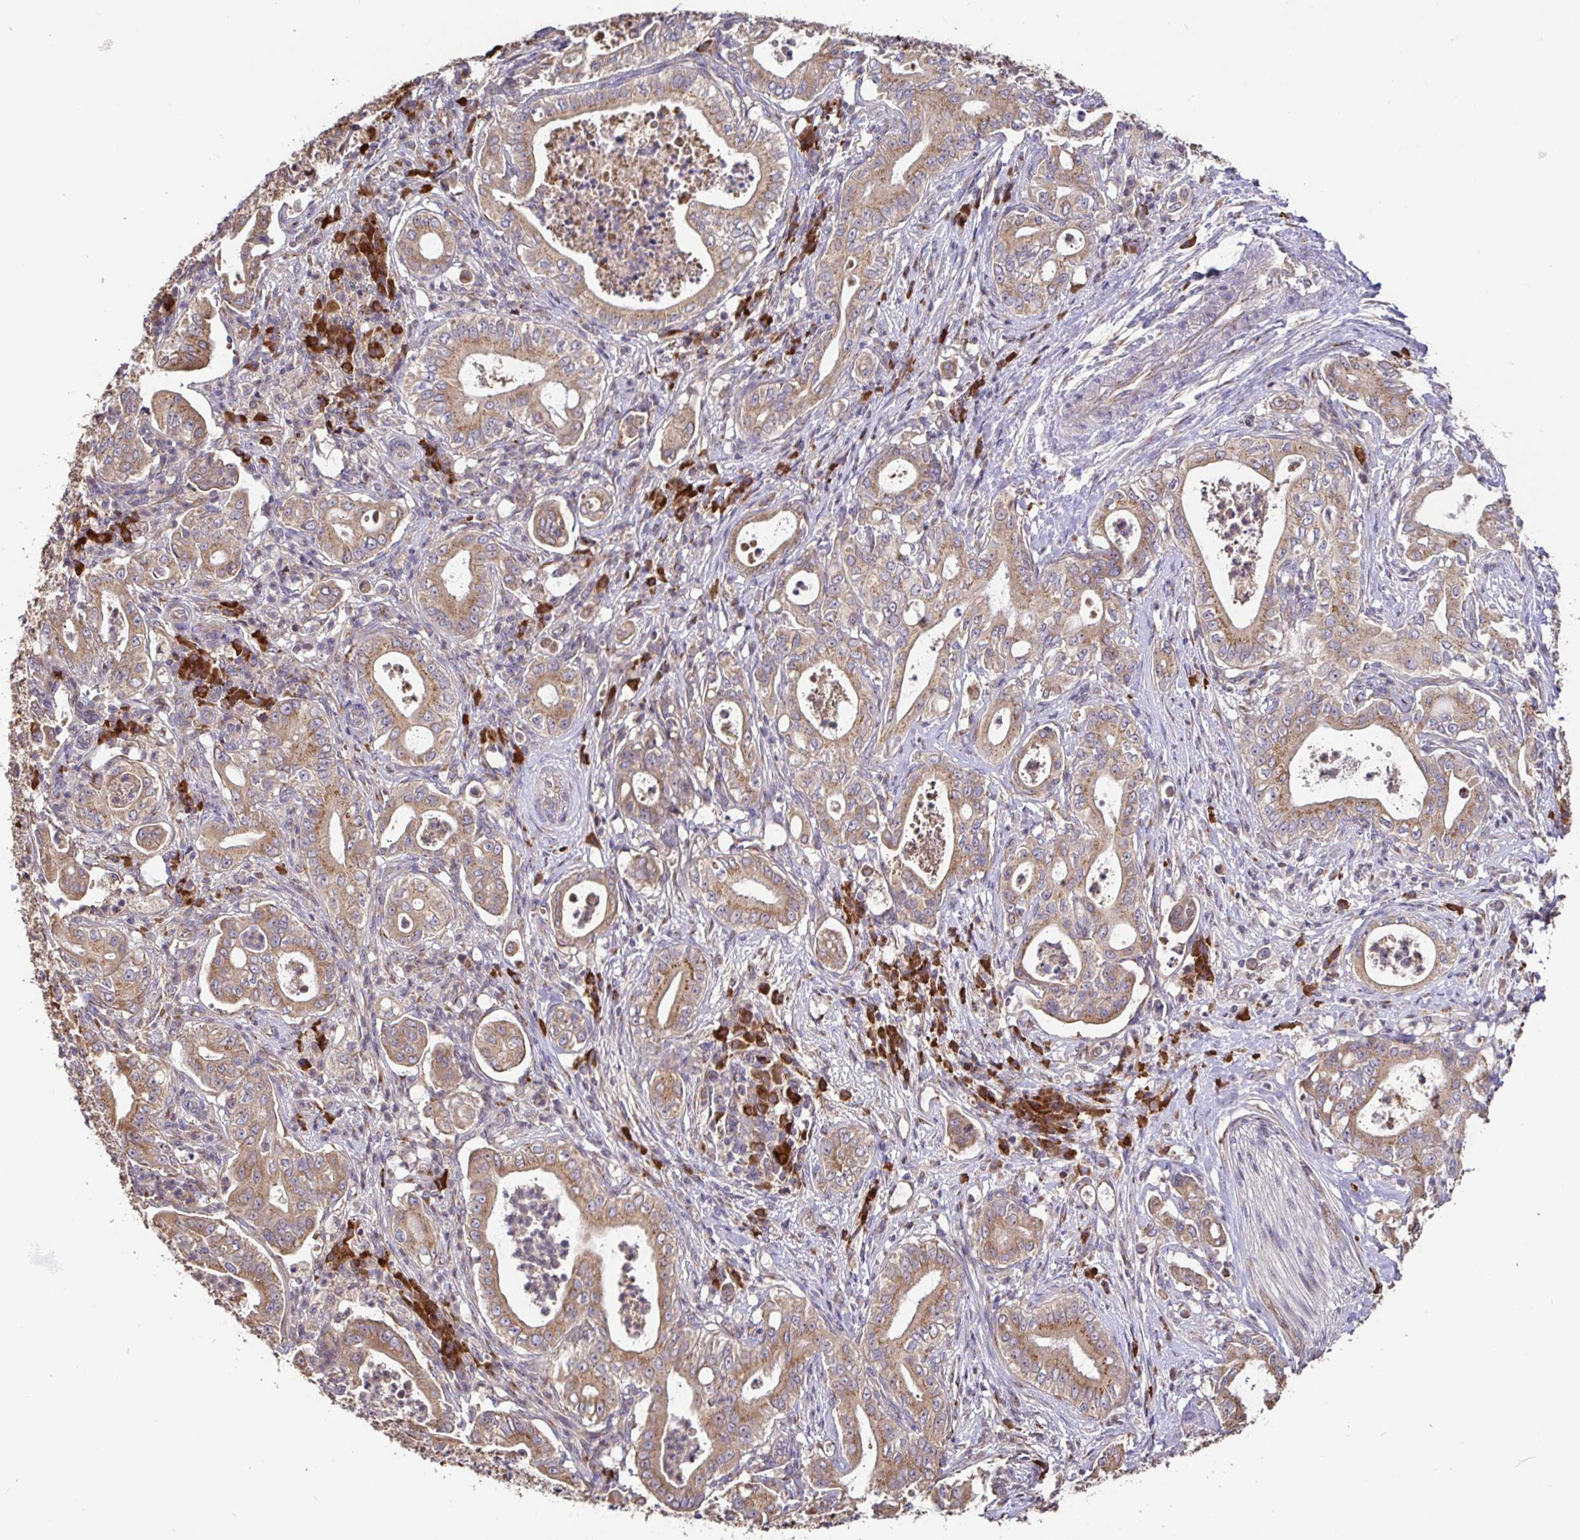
{"staining": {"intensity": "moderate", "quantity": ">75%", "location": "cytoplasmic/membranous"}, "tissue": "pancreatic cancer", "cell_type": "Tumor cells", "image_type": "cancer", "snomed": [{"axis": "morphology", "description": "Adenocarcinoma, NOS"}, {"axis": "topography", "description": "Pancreas"}], "caption": "DAB immunohistochemical staining of human adenocarcinoma (pancreatic) shows moderate cytoplasmic/membranous protein positivity in about >75% of tumor cells.", "gene": "ELP1", "patient": {"sex": "male", "age": 71}}